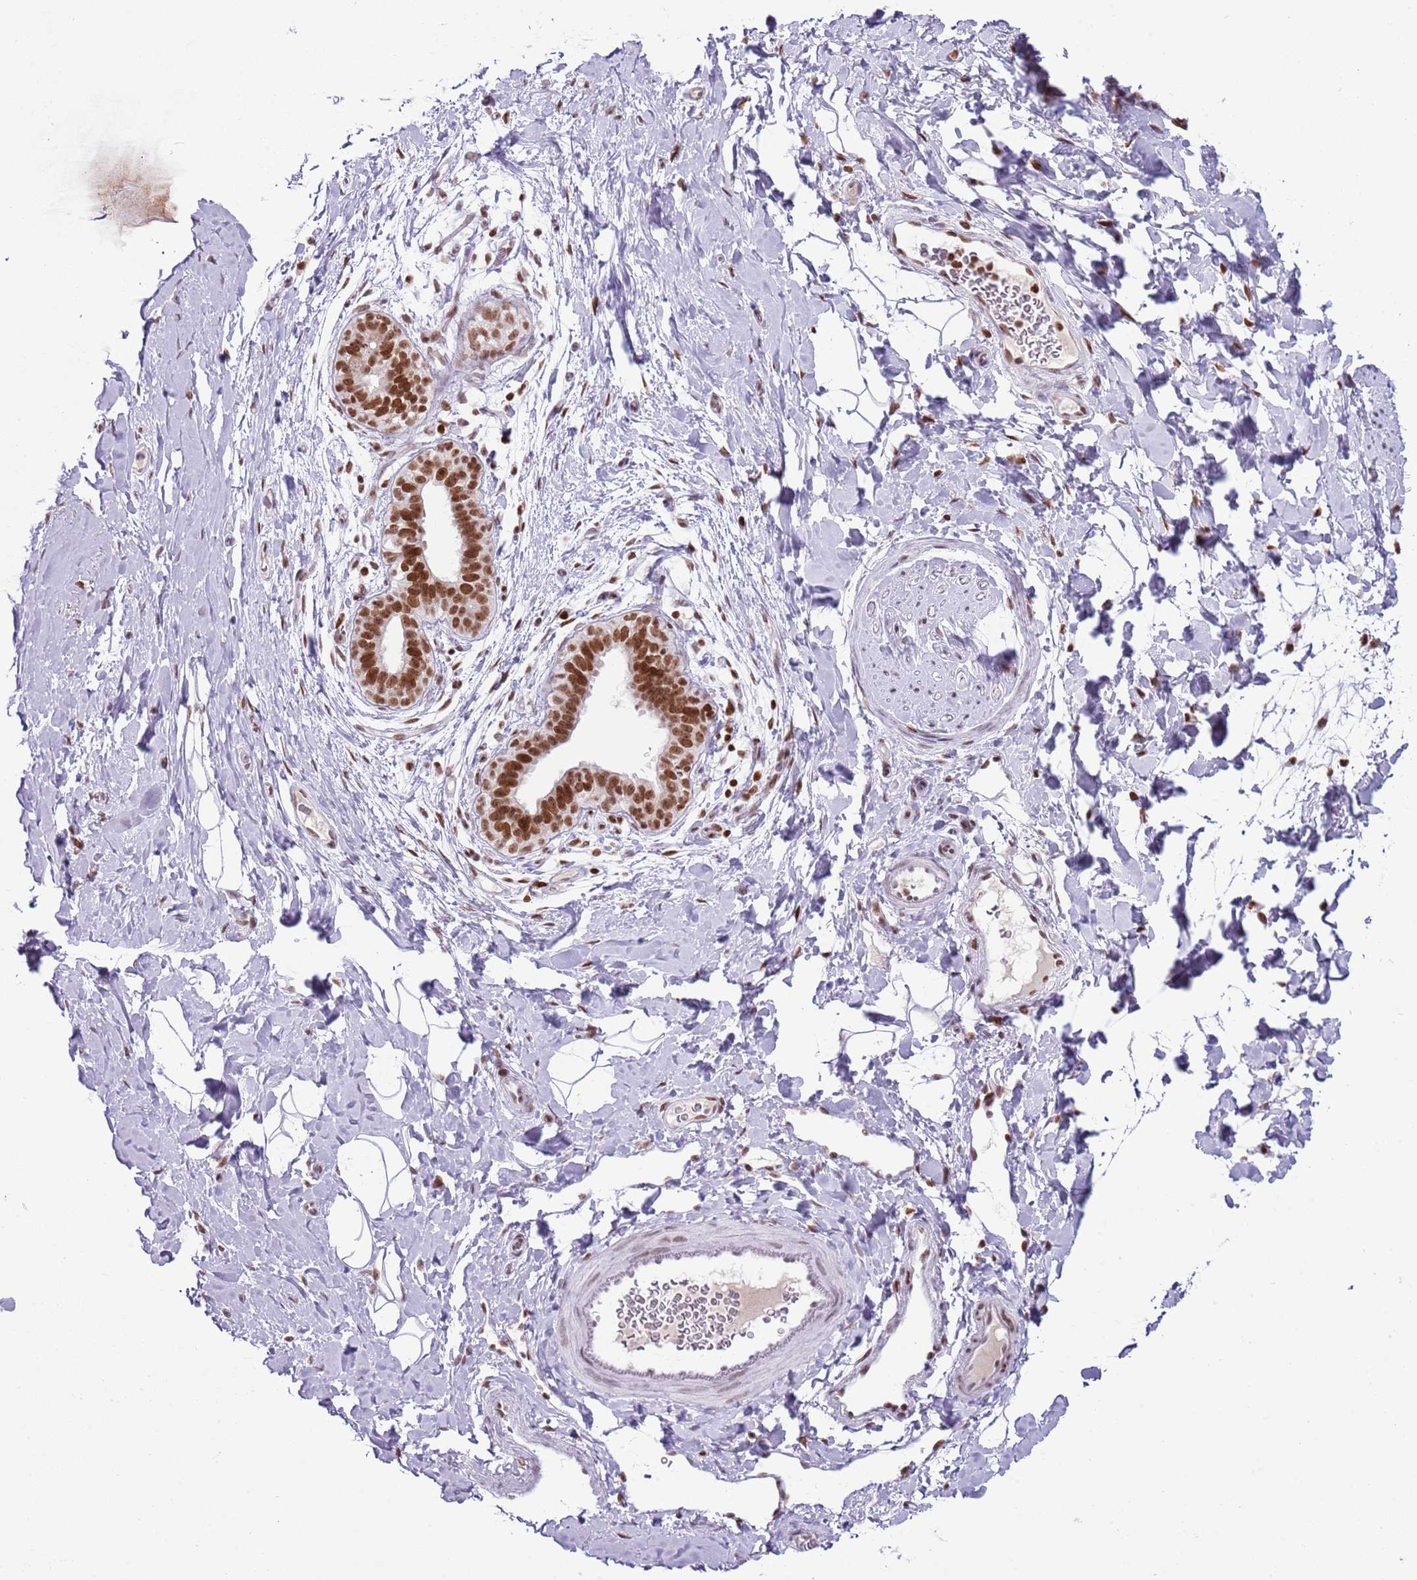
{"staining": {"intensity": "negative", "quantity": "none", "location": "none"}, "tissue": "adipose tissue", "cell_type": "Adipocytes", "image_type": "normal", "snomed": [{"axis": "morphology", "description": "Normal tissue, NOS"}, {"axis": "topography", "description": "Breast"}], "caption": "IHC micrograph of normal human adipose tissue stained for a protein (brown), which shows no positivity in adipocytes.", "gene": "SELENOH", "patient": {"sex": "female", "age": 26}}